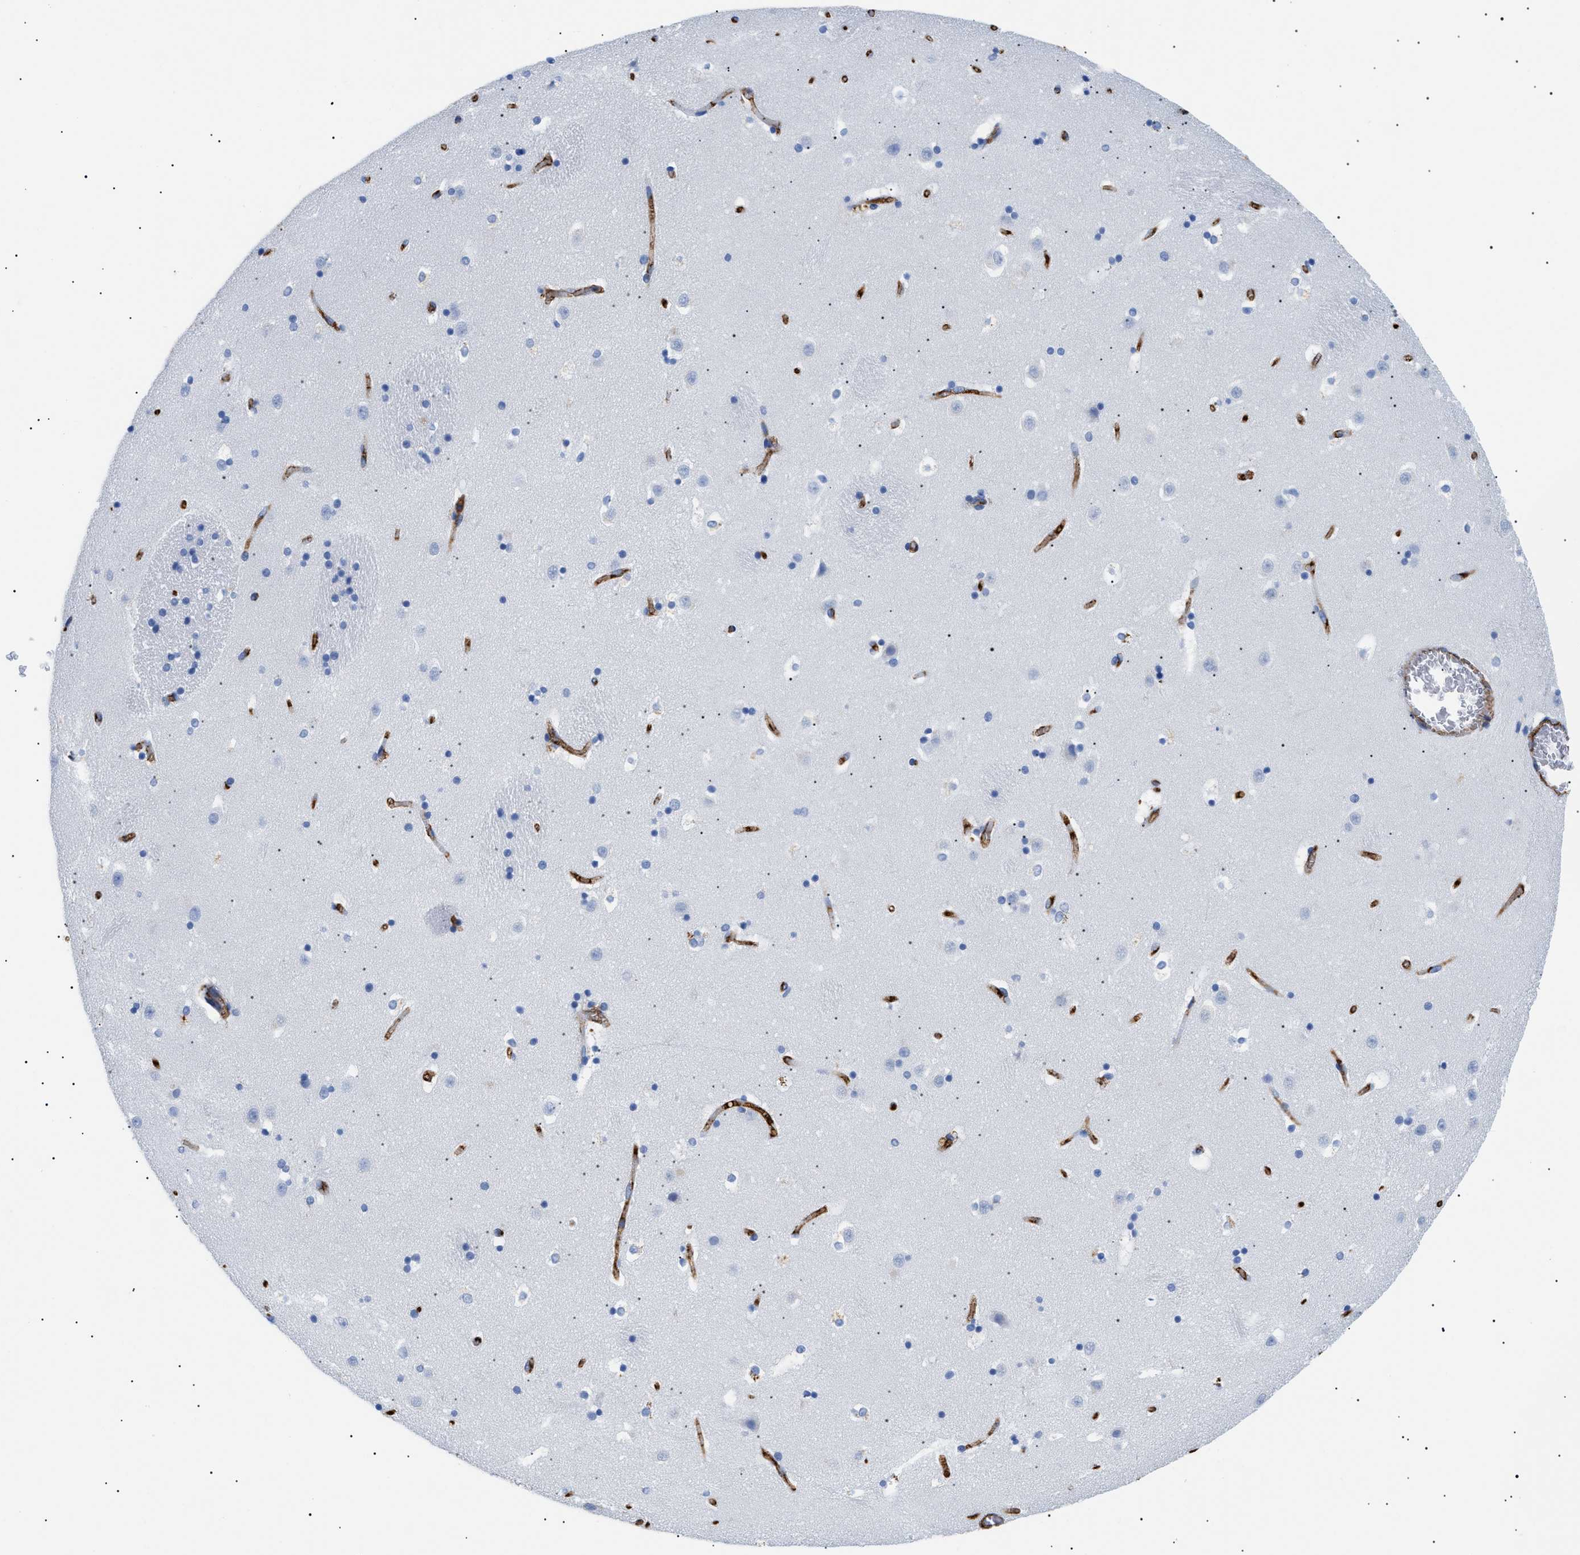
{"staining": {"intensity": "negative", "quantity": "none", "location": "none"}, "tissue": "caudate", "cell_type": "Glial cells", "image_type": "normal", "snomed": [{"axis": "morphology", "description": "Normal tissue, NOS"}, {"axis": "topography", "description": "Lateral ventricle wall"}], "caption": "DAB (3,3'-diaminobenzidine) immunohistochemical staining of benign human caudate reveals no significant positivity in glial cells. (Immunohistochemistry, brightfield microscopy, high magnification).", "gene": "PODXL", "patient": {"sex": "male", "age": 45}}